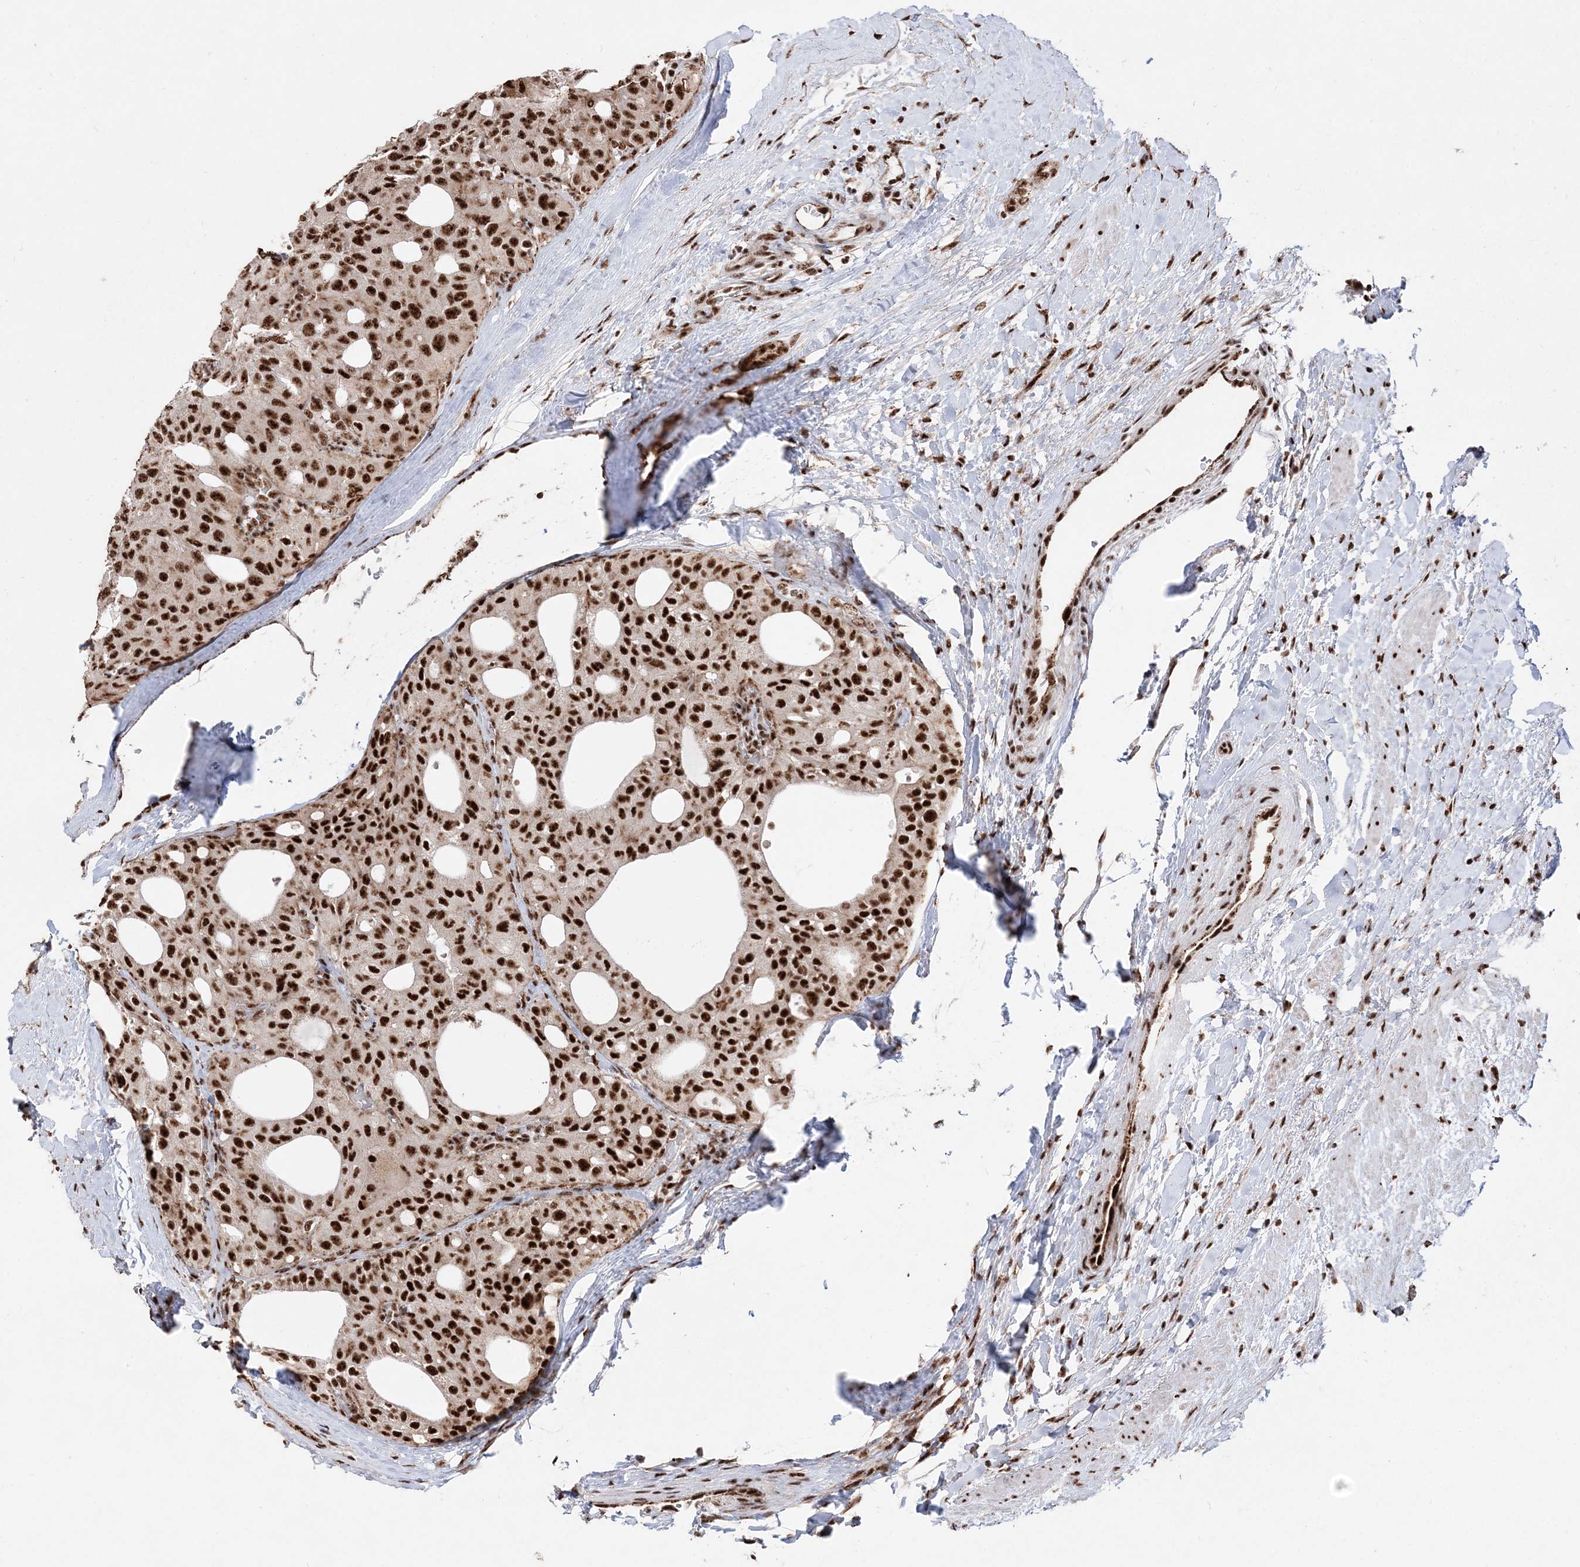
{"staining": {"intensity": "strong", "quantity": ">75%", "location": "nuclear"}, "tissue": "thyroid cancer", "cell_type": "Tumor cells", "image_type": "cancer", "snomed": [{"axis": "morphology", "description": "Follicular adenoma carcinoma, NOS"}, {"axis": "topography", "description": "Thyroid gland"}], "caption": "About >75% of tumor cells in human thyroid cancer (follicular adenoma carcinoma) exhibit strong nuclear protein expression as visualized by brown immunohistochemical staining.", "gene": "RBM17", "patient": {"sex": "male", "age": 75}}